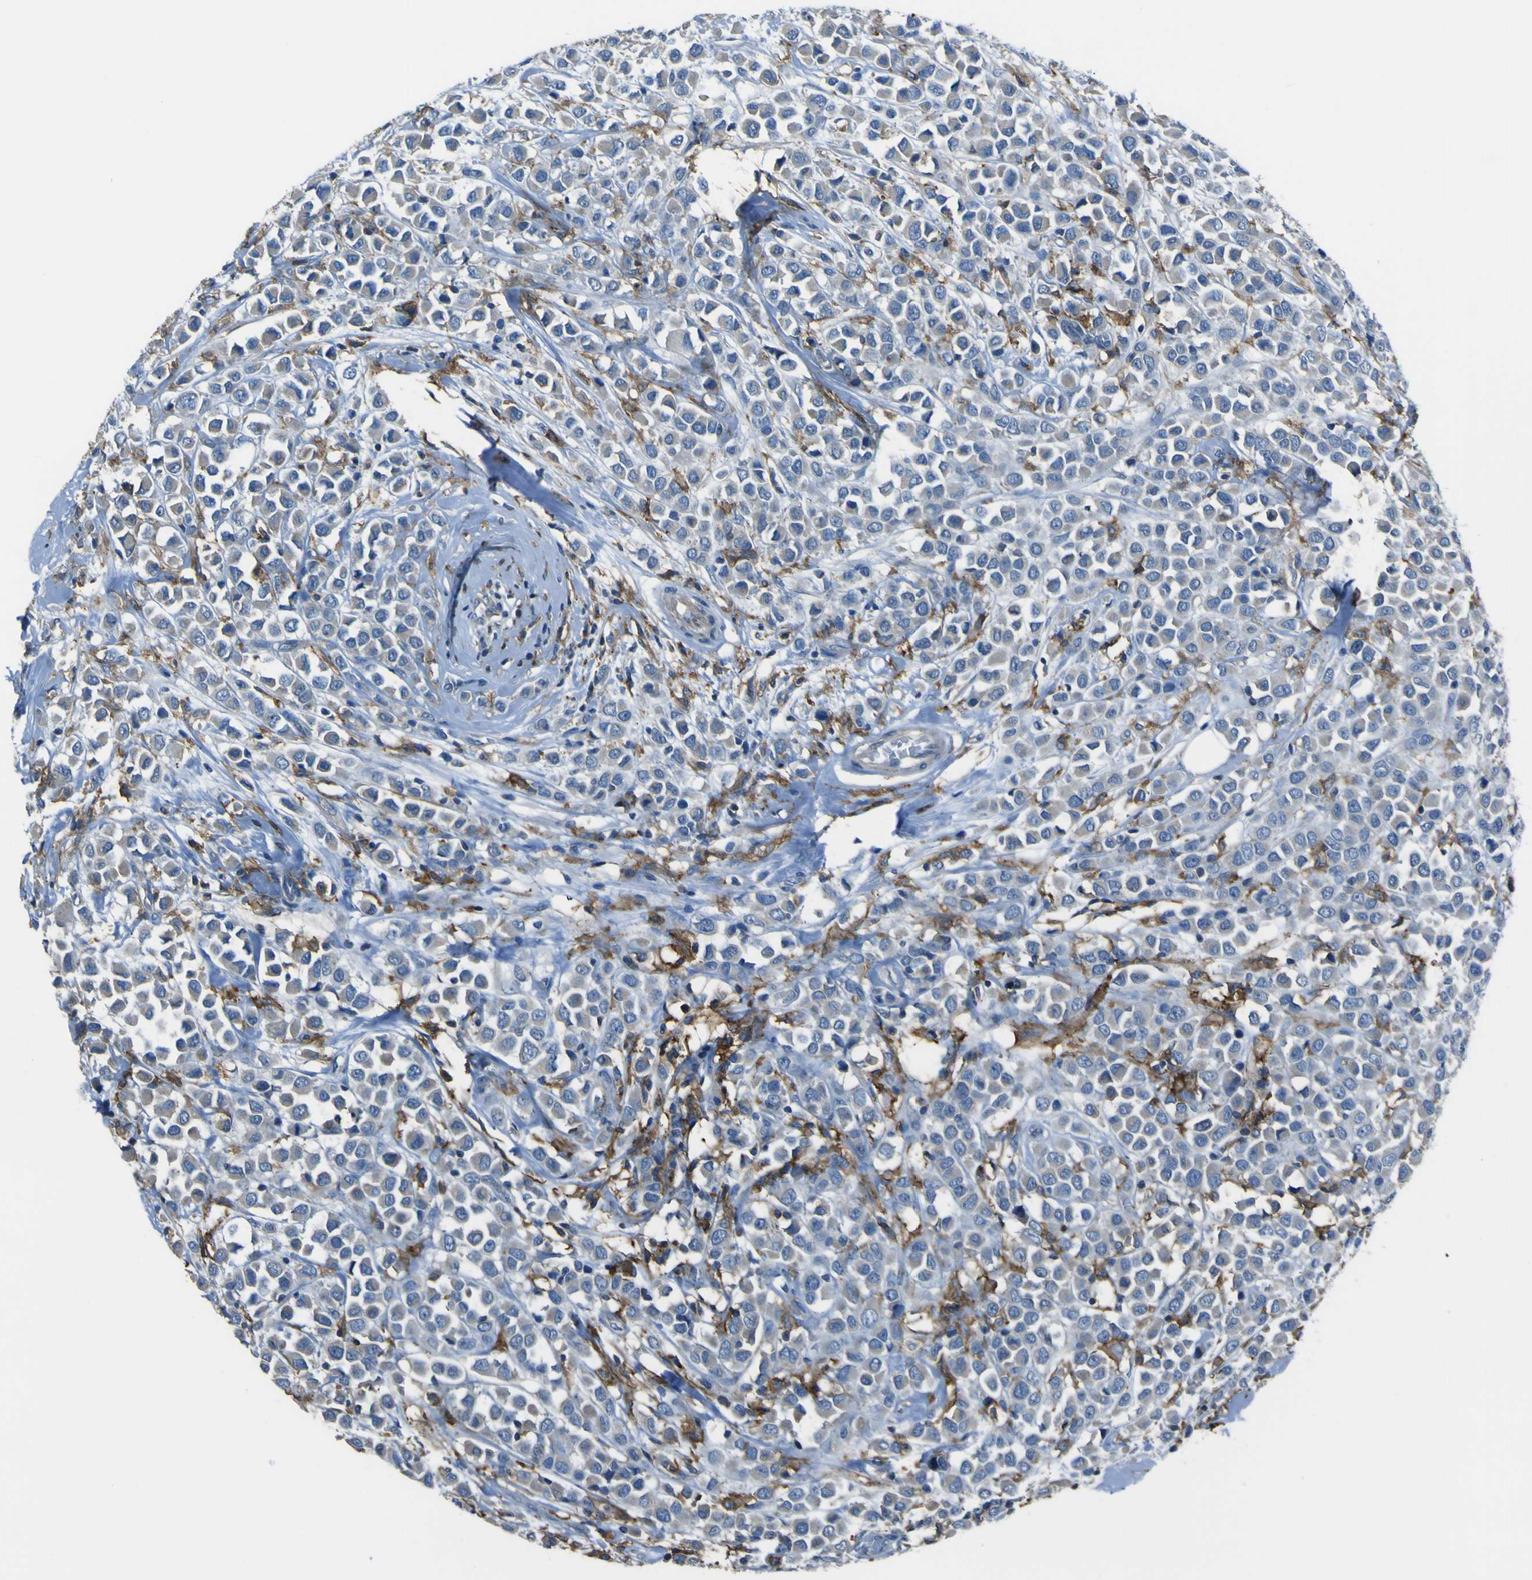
{"staining": {"intensity": "negative", "quantity": "none", "location": "none"}, "tissue": "breast cancer", "cell_type": "Tumor cells", "image_type": "cancer", "snomed": [{"axis": "morphology", "description": "Duct carcinoma"}, {"axis": "topography", "description": "Breast"}], "caption": "IHC of human breast cancer (infiltrating ductal carcinoma) reveals no staining in tumor cells. (DAB (3,3'-diaminobenzidine) immunohistochemistry (IHC) with hematoxylin counter stain).", "gene": "LAIR1", "patient": {"sex": "female", "age": 61}}